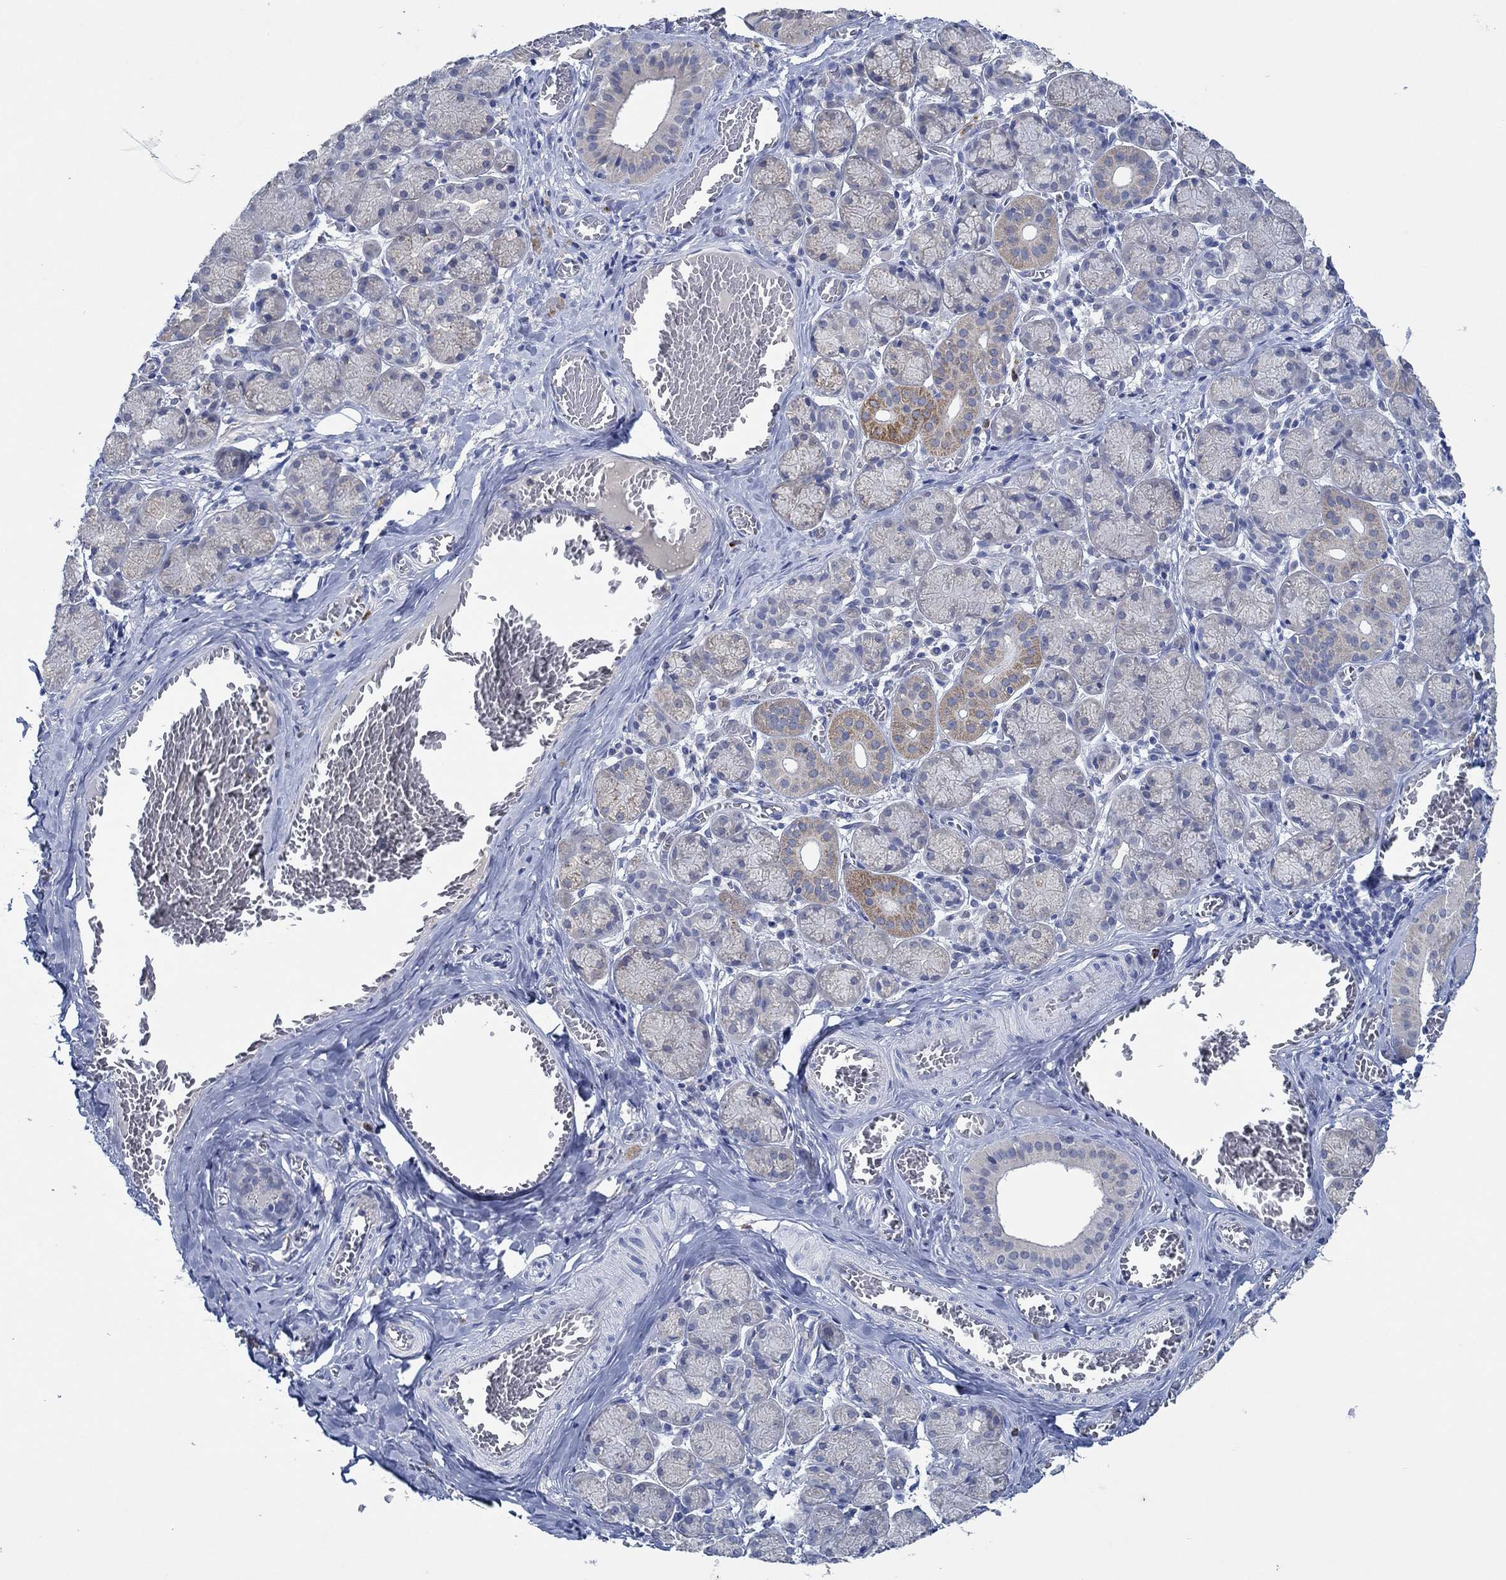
{"staining": {"intensity": "moderate", "quantity": "<25%", "location": "cytoplasmic/membranous"}, "tissue": "salivary gland", "cell_type": "Glandular cells", "image_type": "normal", "snomed": [{"axis": "morphology", "description": "Normal tissue, NOS"}, {"axis": "topography", "description": "Salivary gland"}, {"axis": "topography", "description": "Peripheral nerve tissue"}], "caption": "Immunohistochemistry (IHC) (DAB (3,3'-diaminobenzidine)) staining of benign salivary gland demonstrates moderate cytoplasmic/membranous protein expression in approximately <25% of glandular cells. The protein is stained brown, and the nuclei are stained in blue (DAB IHC with brightfield microscopy, high magnification).", "gene": "CPM", "patient": {"sex": "female", "age": 24}}